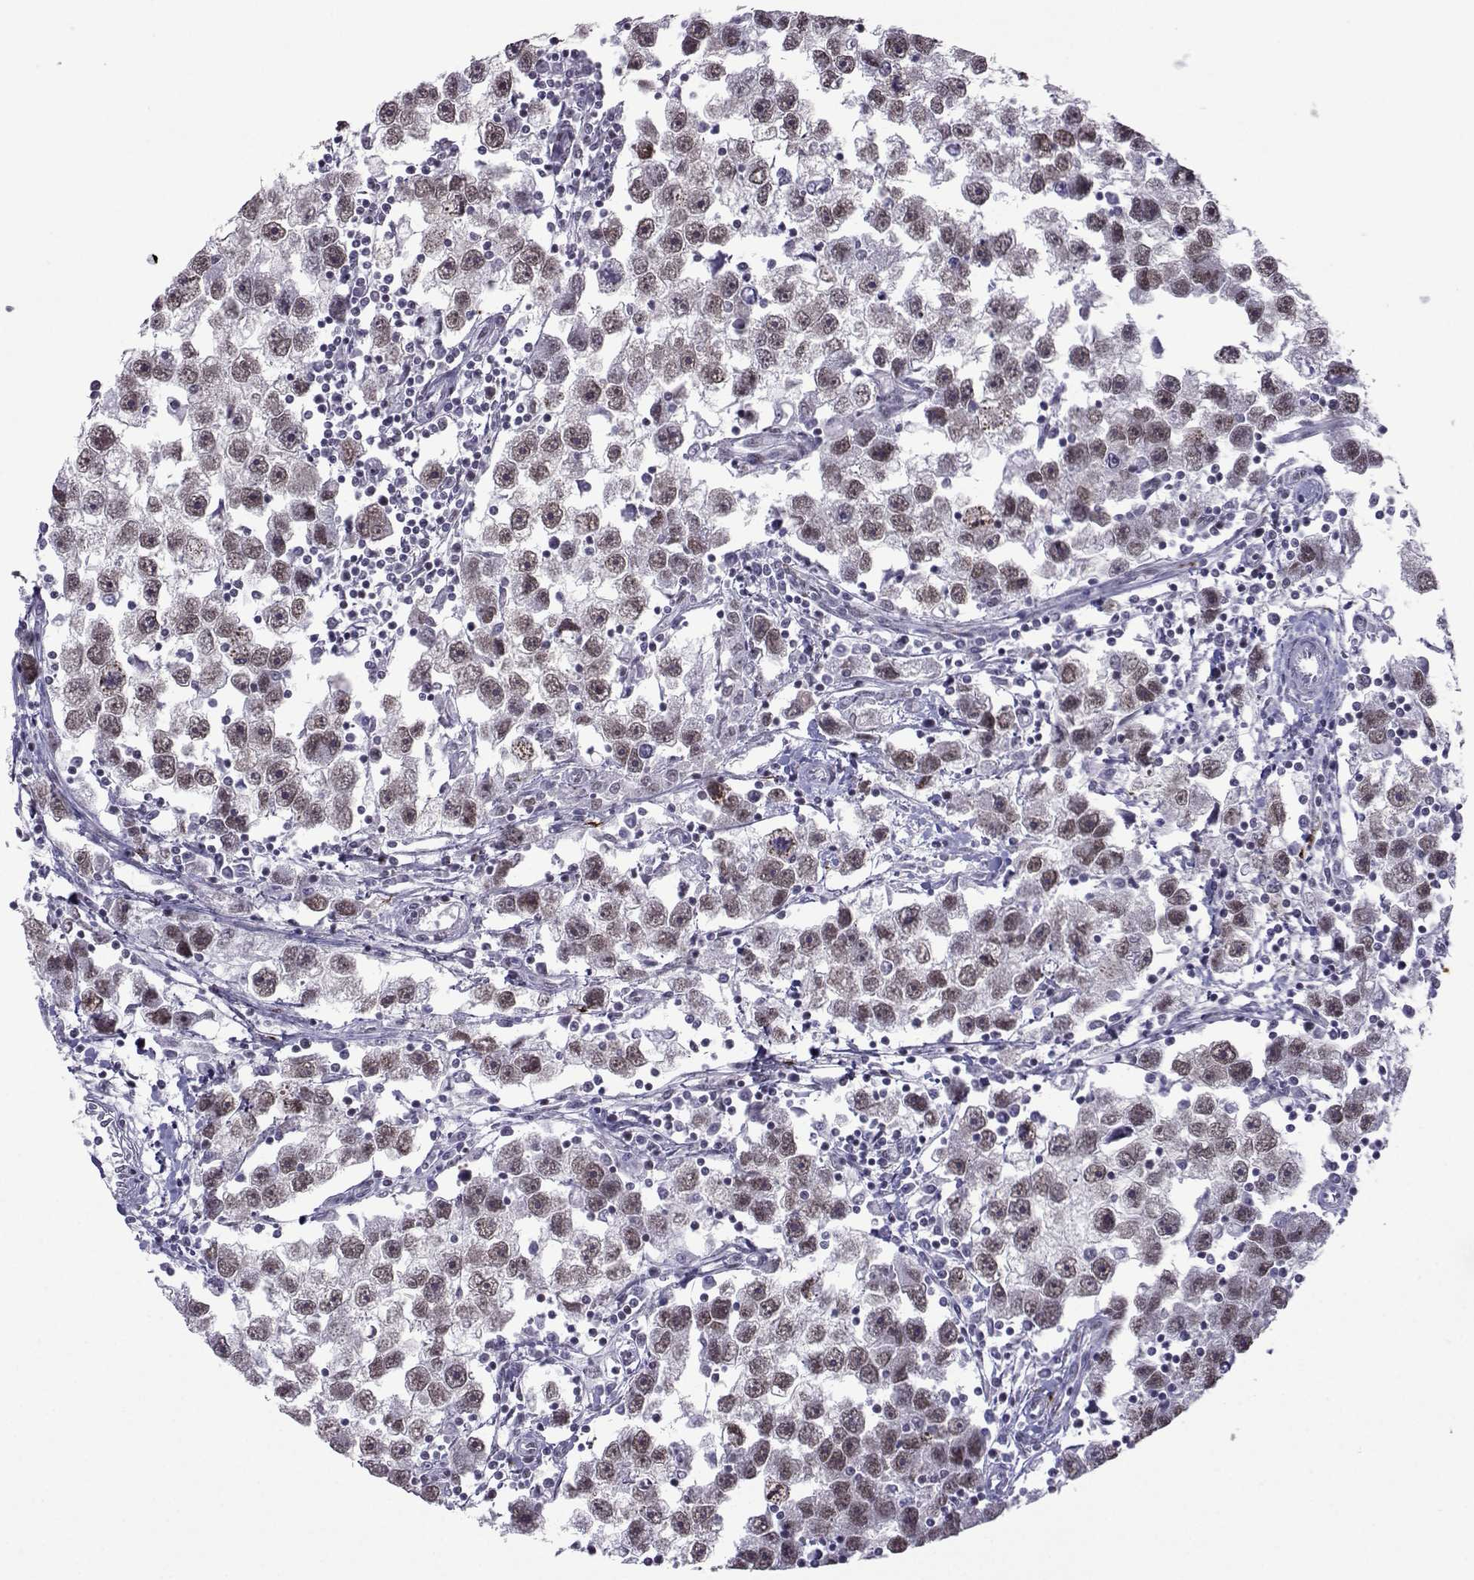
{"staining": {"intensity": "weak", "quantity": ">75%", "location": "nuclear"}, "tissue": "testis cancer", "cell_type": "Tumor cells", "image_type": "cancer", "snomed": [{"axis": "morphology", "description": "Seminoma, NOS"}, {"axis": "topography", "description": "Testis"}], "caption": "Weak nuclear protein expression is appreciated in about >75% of tumor cells in testis cancer.", "gene": "LORICRIN", "patient": {"sex": "male", "age": 30}}